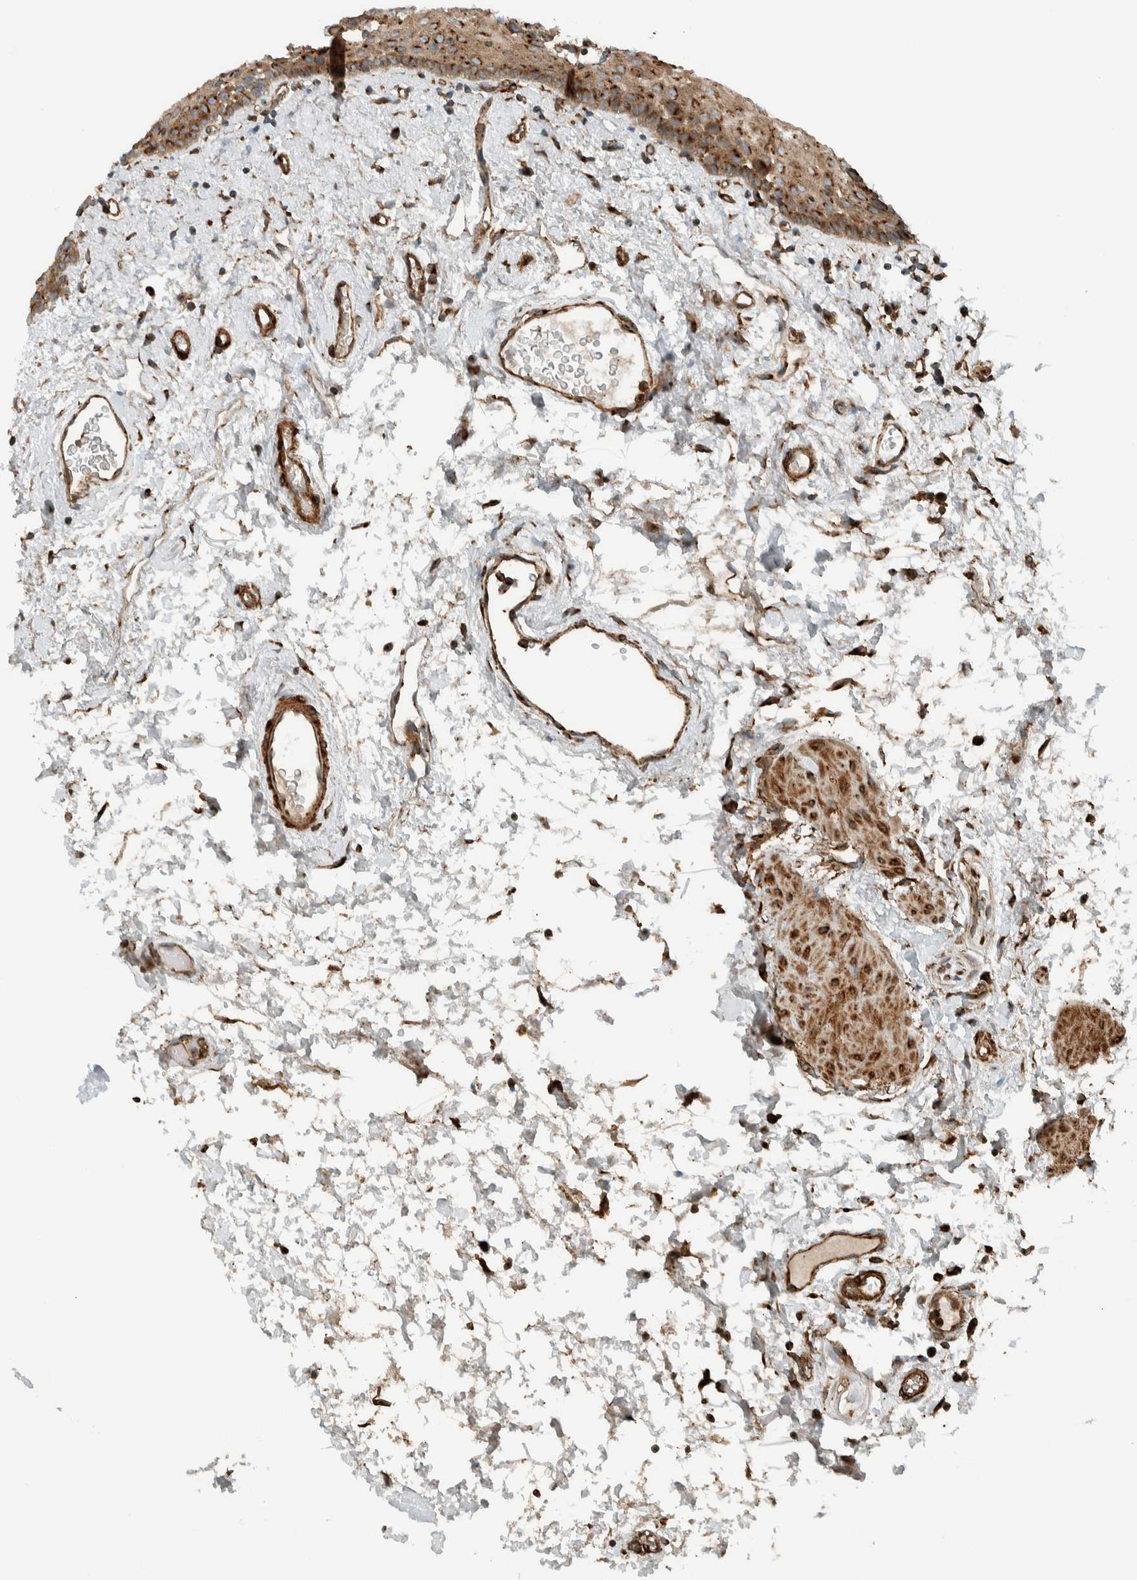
{"staining": {"intensity": "strong", "quantity": ">75%", "location": "cytoplasmic/membranous"}, "tissue": "oral mucosa", "cell_type": "Squamous epithelial cells", "image_type": "normal", "snomed": [{"axis": "morphology", "description": "Normal tissue, NOS"}, {"axis": "topography", "description": "Oral tissue"}], "caption": "Oral mucosa stained with immunohistochemistry (IHC) reveals strong cytoplasmic/membranous expression in about >75% of squamous epithelial cells.", "gene": "EXOC7", "patient": {"sex": "male", "age": 66}}